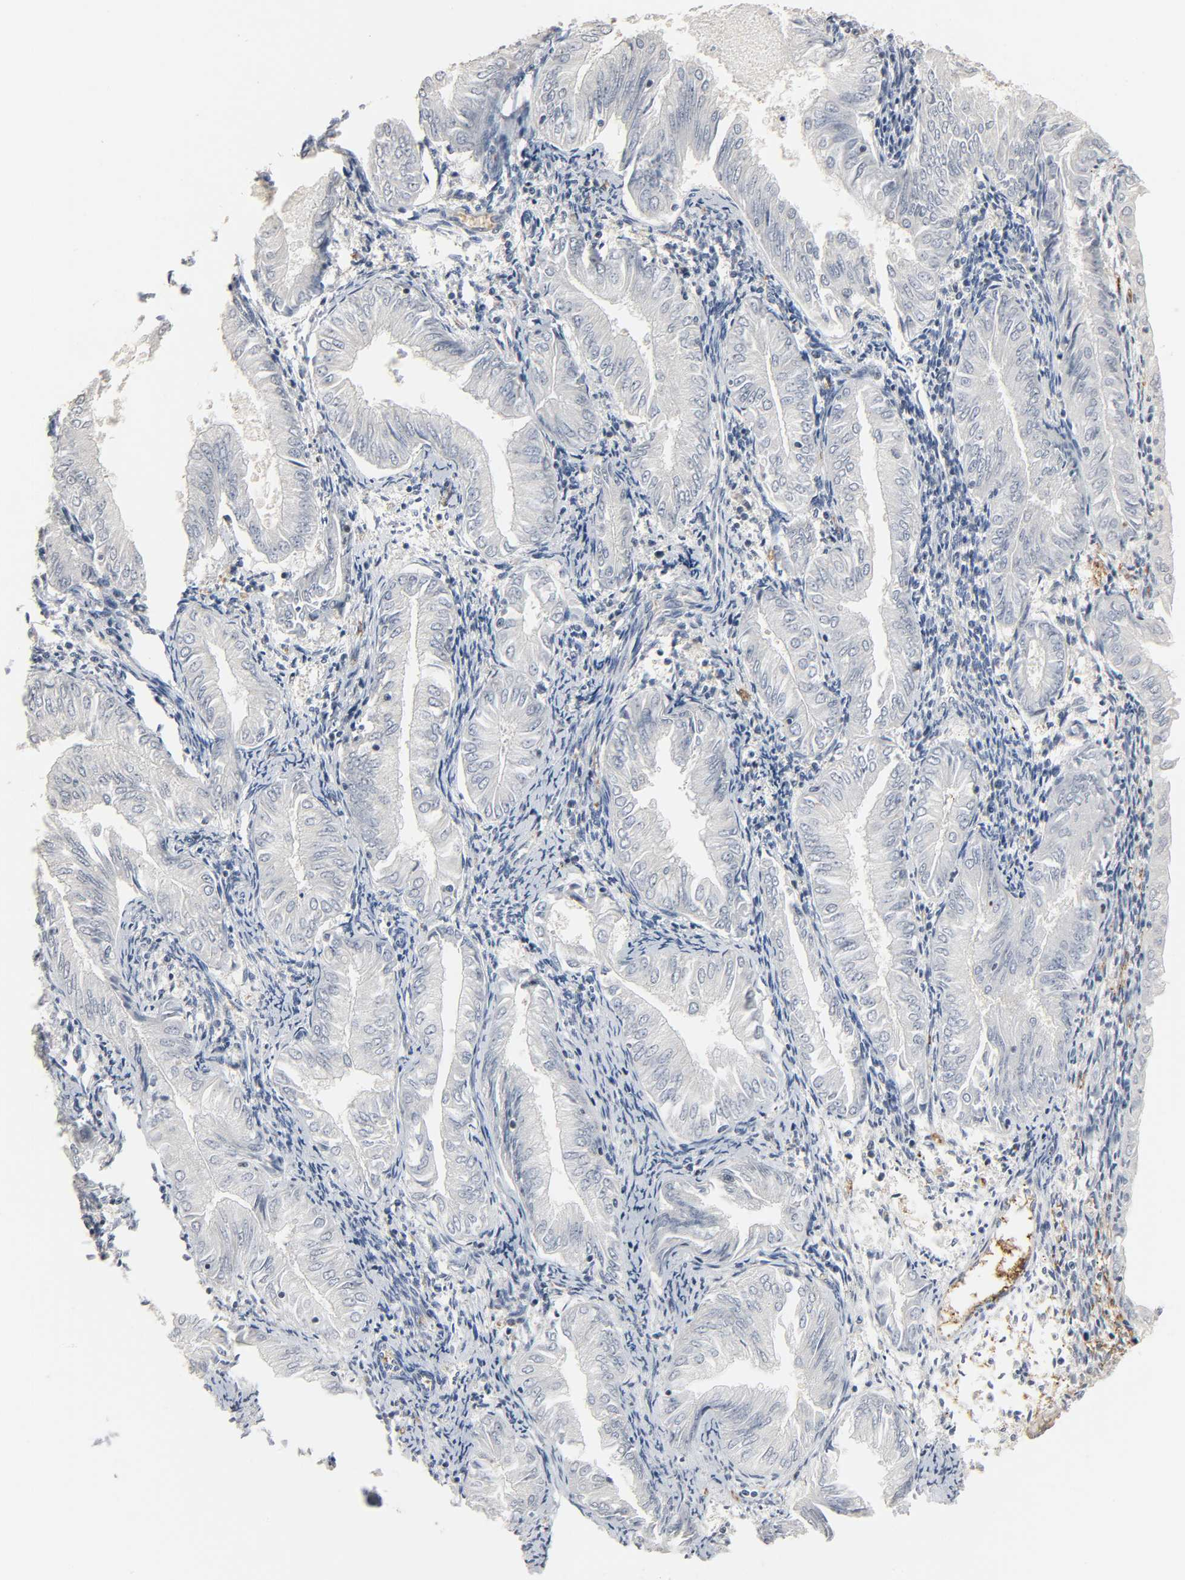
{"staining": {"intensity": "negative", "quantity": "none", "location": "none"}, "tissue": "endometrial cancer", "cell_type": "Tumor cells", "image_type": "cancer", "snomed": [{"axis": "morphology", "description": "Adenocarcinoma, NOS"}, {"axis": "topography", "description": "Endometrium"}], "caption": "A high-resolution image shows immunohistochemistry staining of adenocarcinoma (endometrial), which exhibits no significant expression in tumor cells.", "gene": "PLEKHA2", "patient": {"sex": "female", "age": 53}}